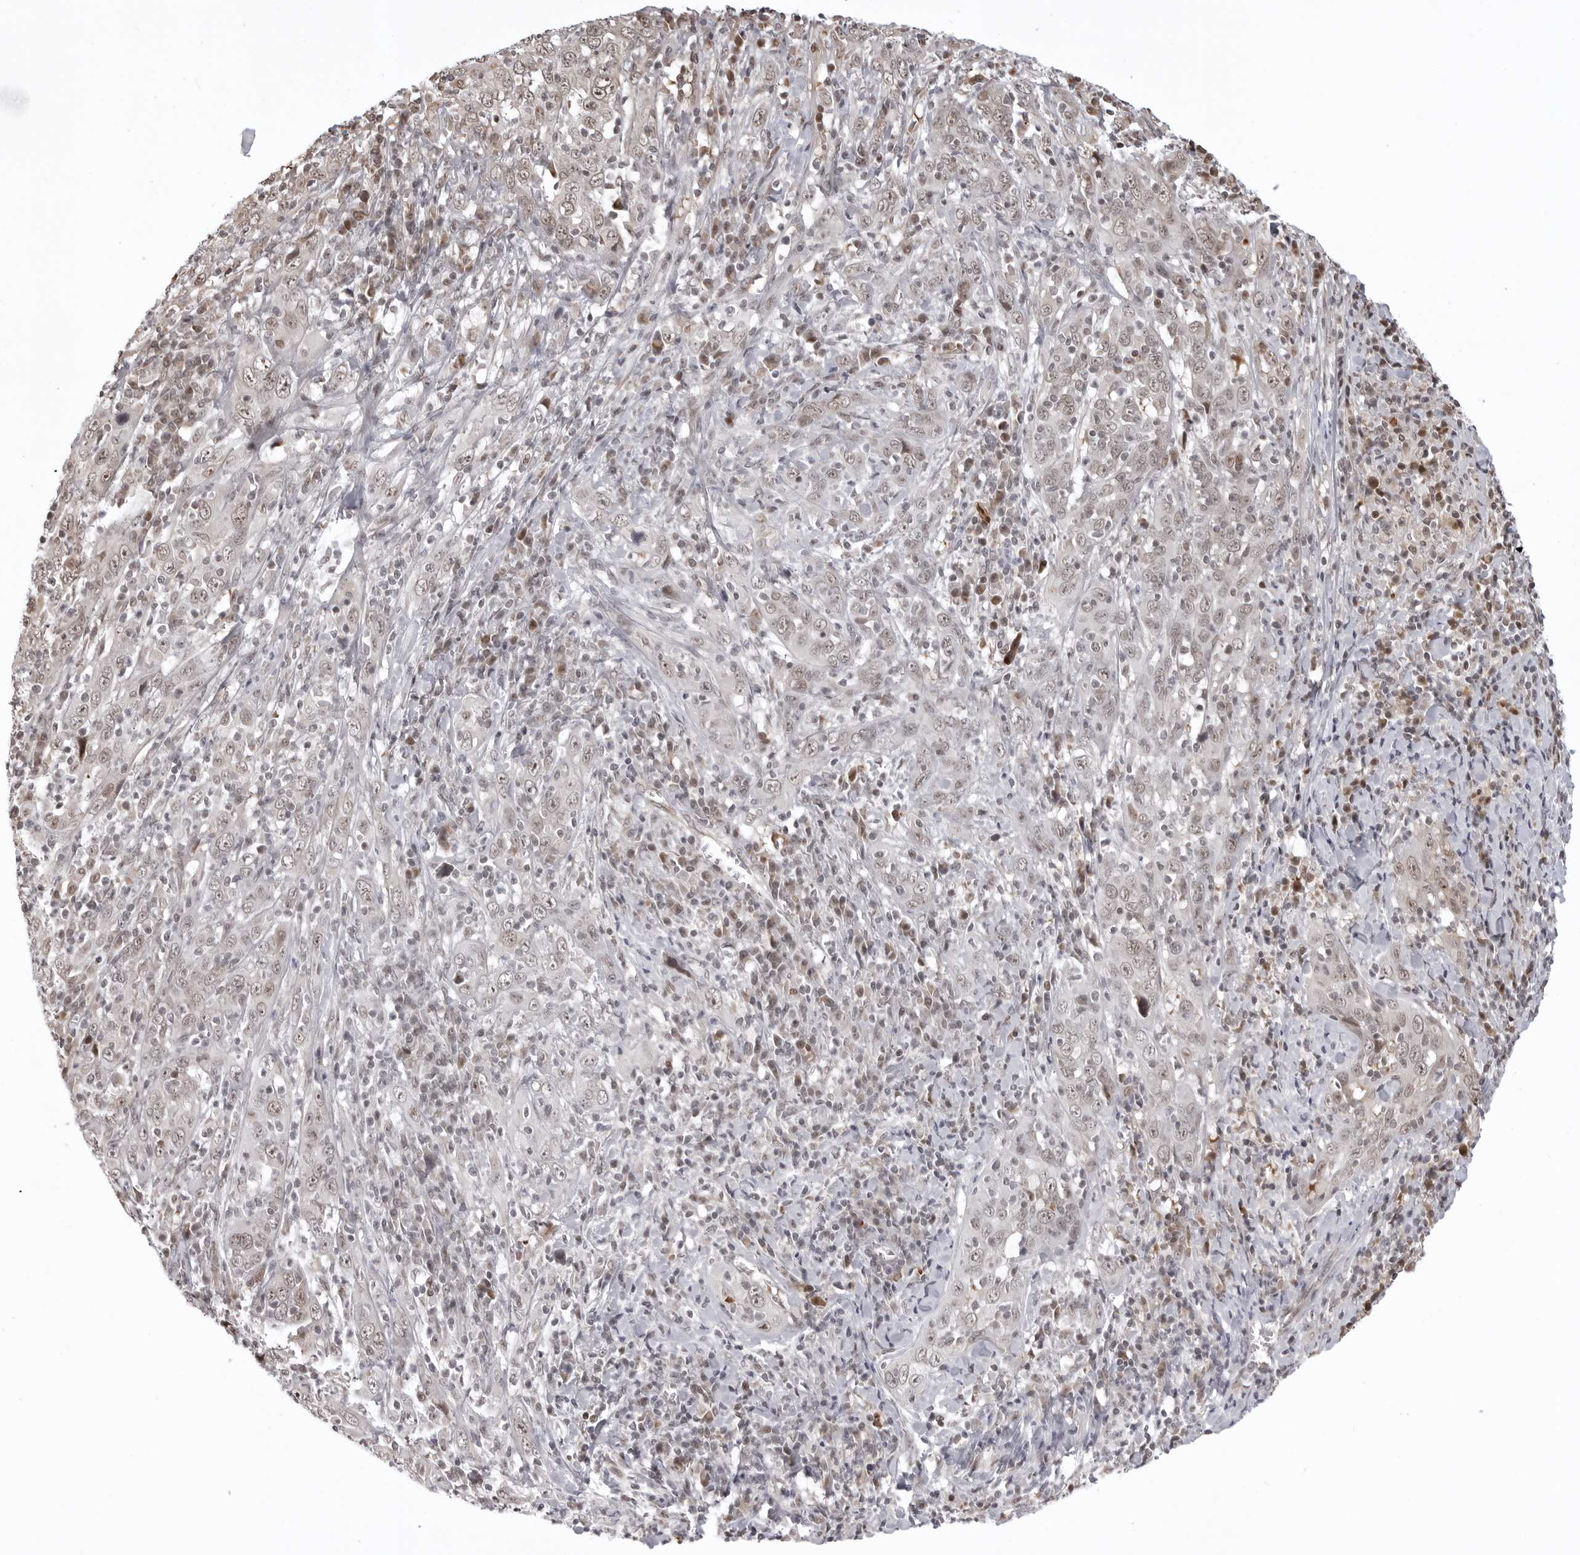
{"staining": {"intensity": "weak", "quantity": "<25%", "location": "nuclear"}, "tissue": "cervical cancer", "cell_type": "Tumor cells", "image_type": "cancer", "snomed": [{"axis": "morphology", "description": "Squamous cell carcinoma, NOS"}, {"axis": "topography", "description": "Cervix"}], "caption": "High magnification brightfield microscopy of cervical cancer (squamous cell carcinoma) stained with DAB (3,3'-diaminobenzidine) (brown) and counterstained with hematoxylin (blue): tumor cells show no significant staining.", "gene": "PHF3", "patient": {"sex": "female", "age": 46}}